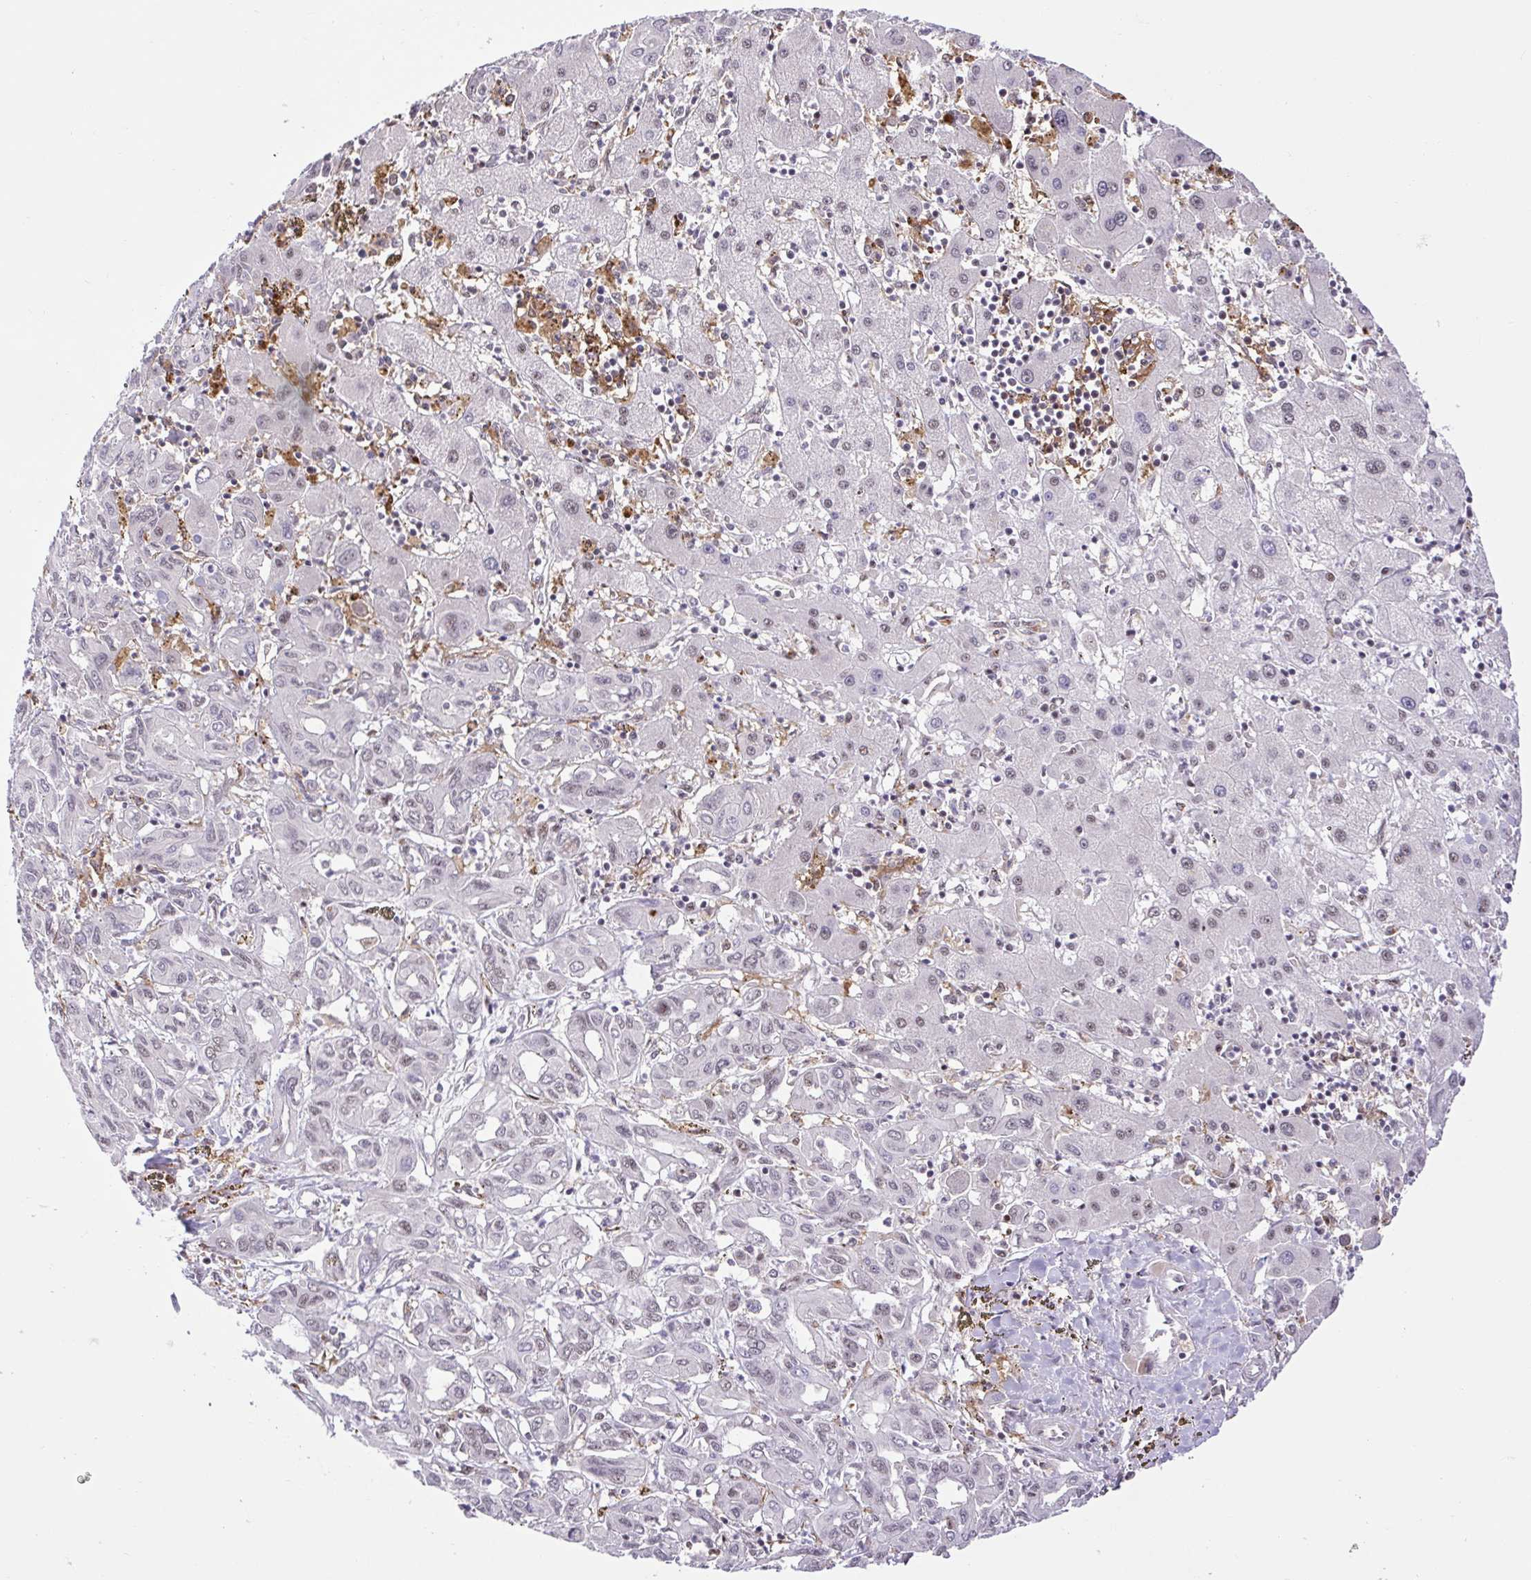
{"staining": {"intensity": "negative", "quantity": "none", "location": "none"}, "tissue": "liver cancer", "cell_type": "Tumor cells", "image_type": "cancer", "snomed": [{"axis": "morphology", "description": "Cholangiocarcinoma"}, {"axis": "topography", "description": "Liver"}], "caption": "The image reveals no staining of tumor cells in liver cholangiocarcinoma.", "gene": "ERG", "patient": {"sex": "female", "age": 60}}